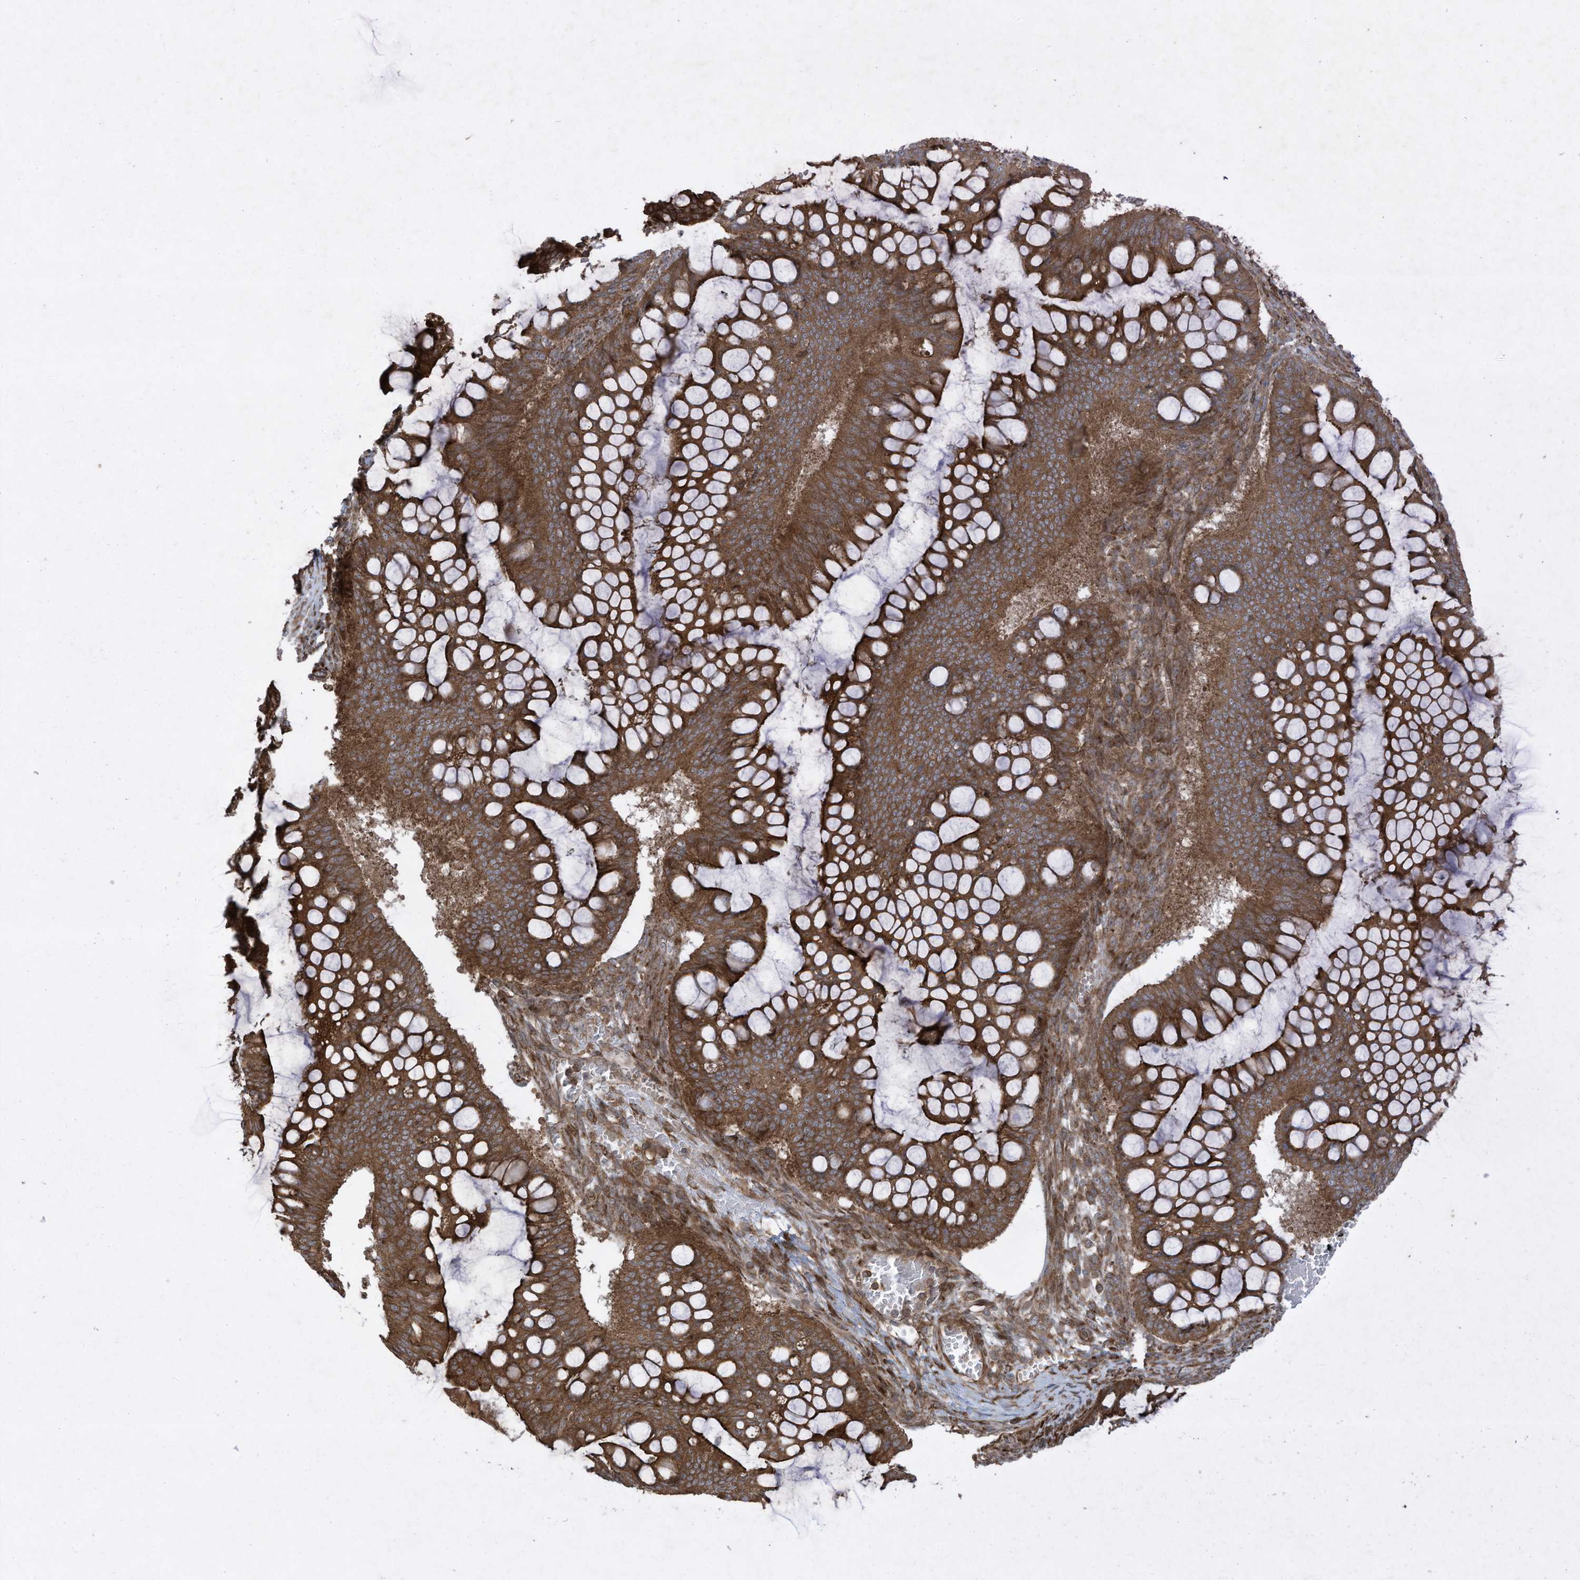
{"staining": {"intensity": "strong", "quantity": ">75%", "location": "cytoplasmic/membranous"}, "tissue": "ovarian cancer", "cell_type": "Tumor cells", "image_type": "cancer", "snomed": [{"axis": "morphology", "description": "Cystadenocarcinoma, mucinous, NOS"}, {"axis": "topography", "description": "Ovary"}], "caption": "Ovarian cancer (mucinous cystadenocarcinoma) was stained to show a protein in brown. There is high levels of strong cytoplasmic/membranous positivity in about >75% of tumor cells.", "gene": "DDIT4", "patient": {"sex": "female", "age": 73}}